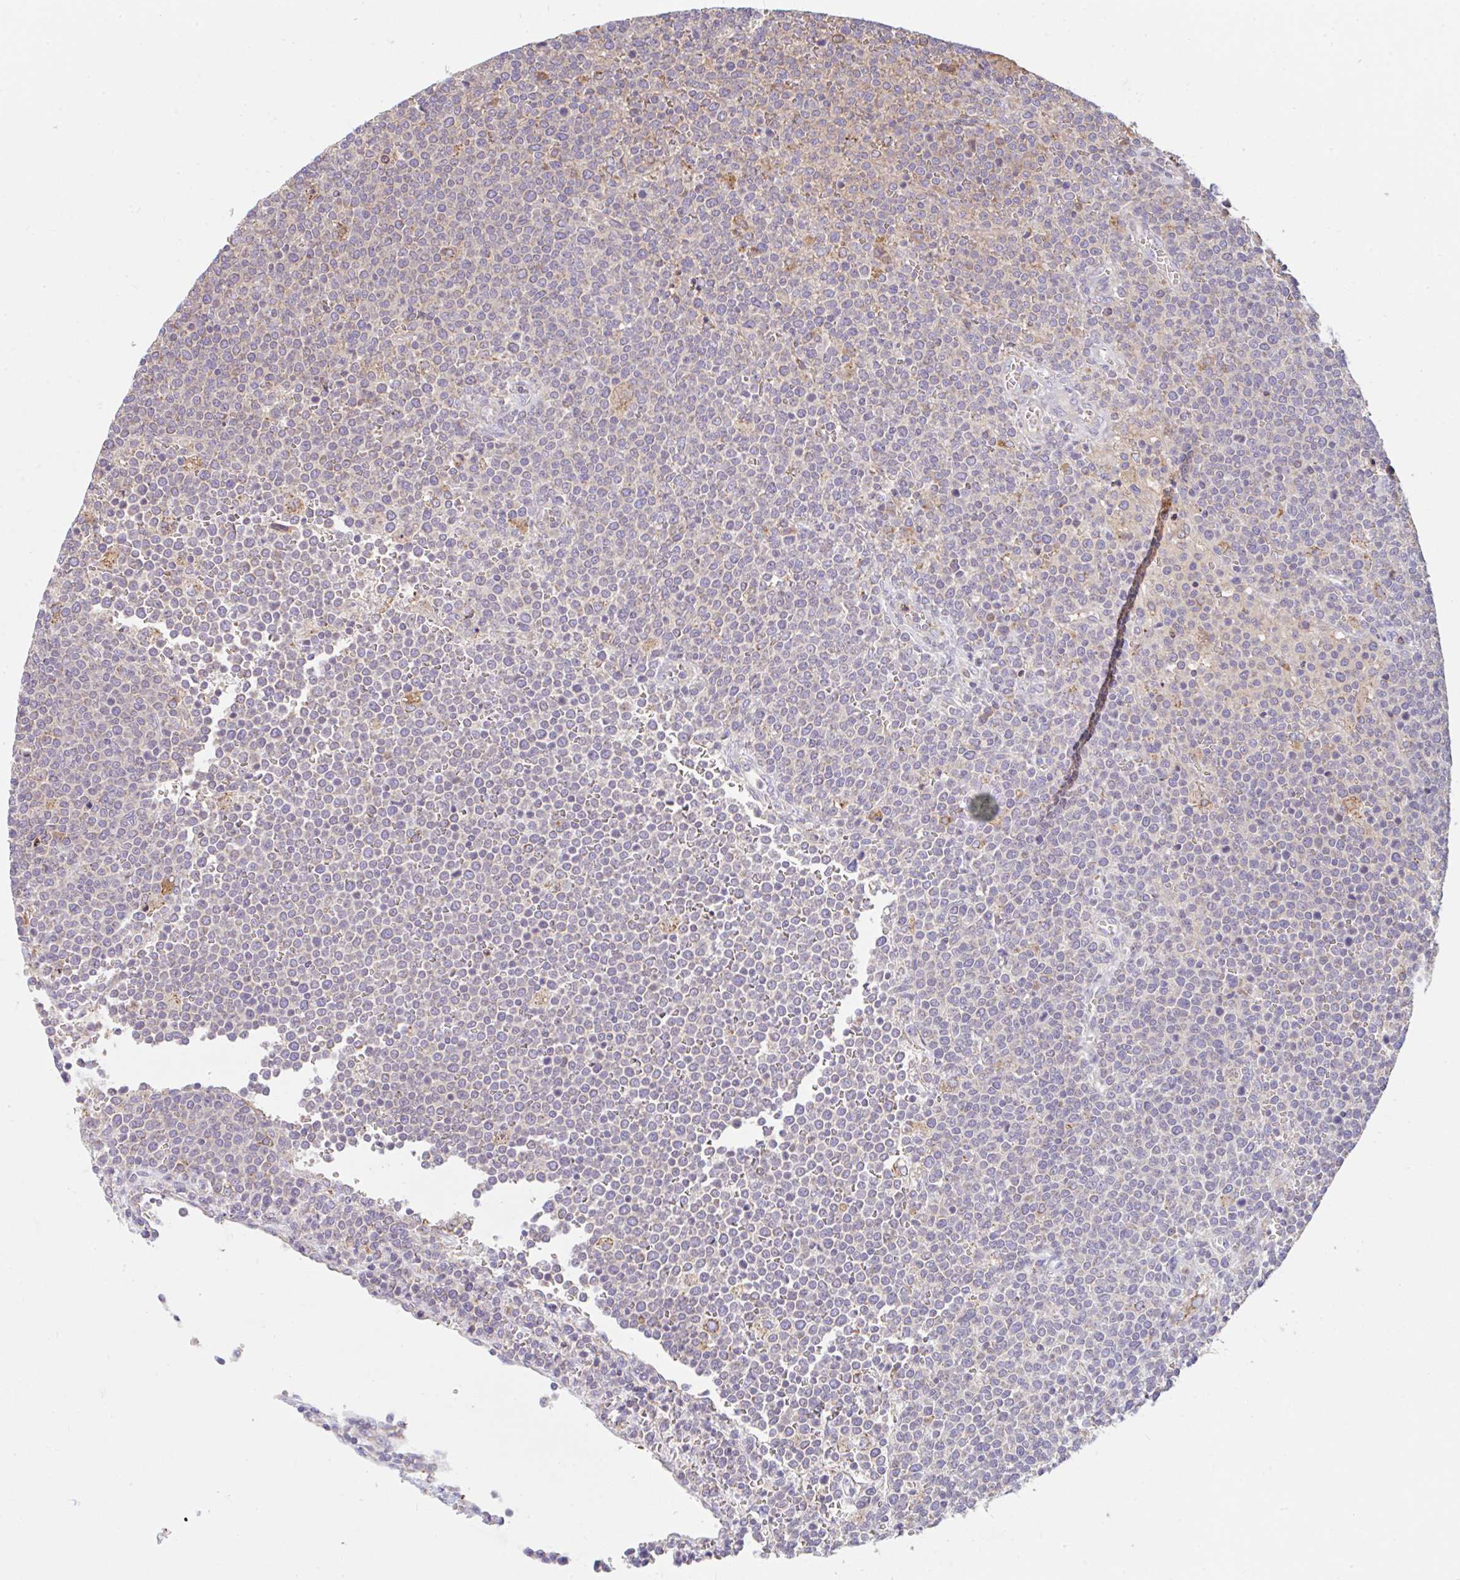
{"staining": {"intensity": "negative", "quantity": "none", "location": "none"}, "tissue": "lymphoma", "cell_type": "Tumor cells", "image_type": "cancer", "snomed": [{"axis": "morphology", "description": "Malignant lymphoma, non-Hodgkin's type, High grade"}, {"axis": "topography", "description": "Lymph node"}], "caption": "Immunohistochemical staining of lymphoma reveals no significant expression in tumor cells.", "gene": "RALBP1", "patient": {"sex": "male", "age": 61}}